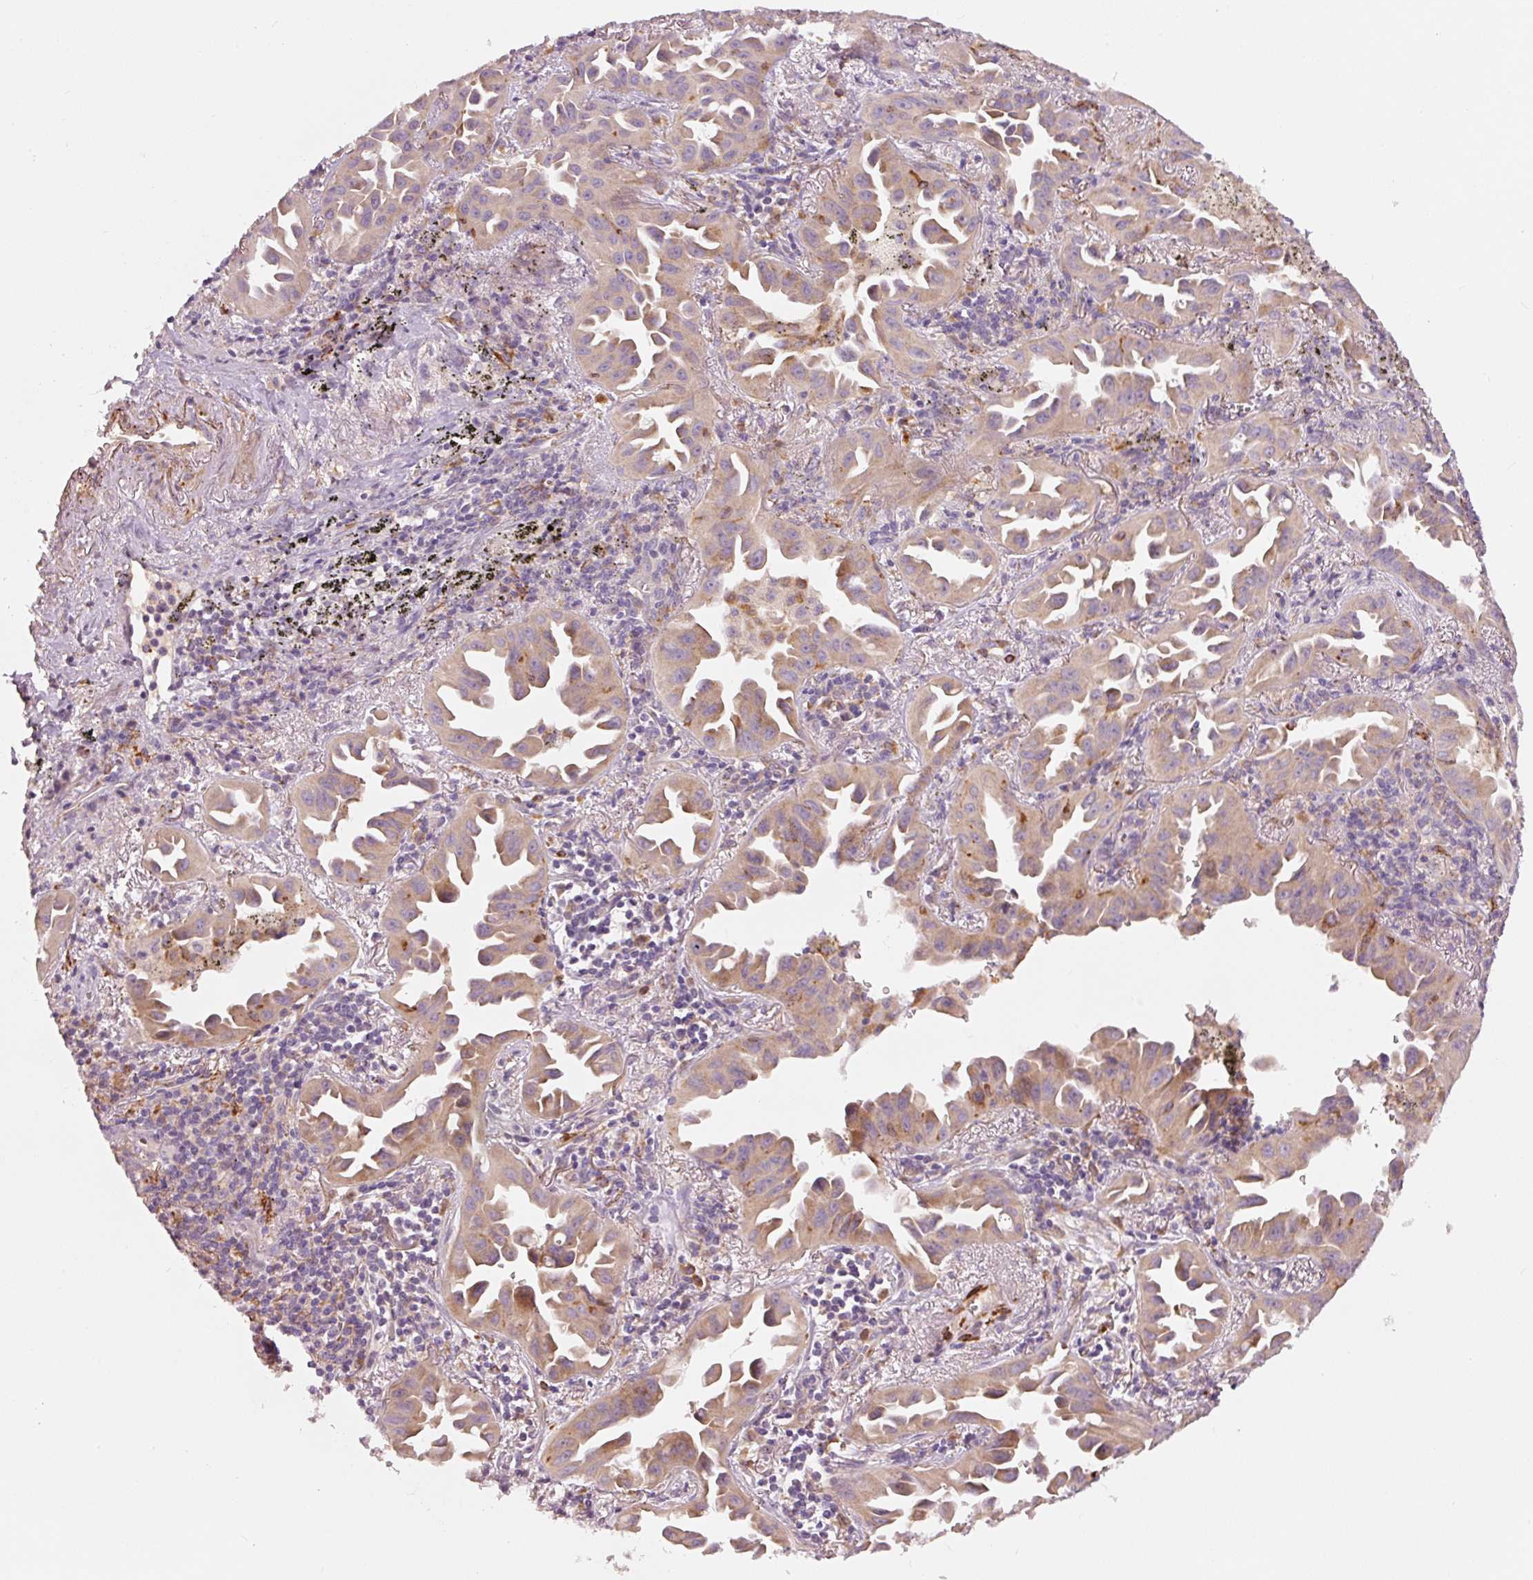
{"staining": {"intensity": "moderate", "quantity": ">75%", "location": "cytoplasmic/membranous"}, "tissue": "lung cancer", "cell_type": "Tumor cells", "image_type": "cancer", "snomed": [{"axis": "morphology", "description": "Adenocarcinoma, NOS"}, {"axis": "topography", "description": "Lung"}], "caption": "A brown stain shows moderate cytoplasmic/membranous staining of a protein in lung adenocarcinoma tumor cells.", "gene": "KLHL21", "patient": {"sex": "male", "age": 68}}